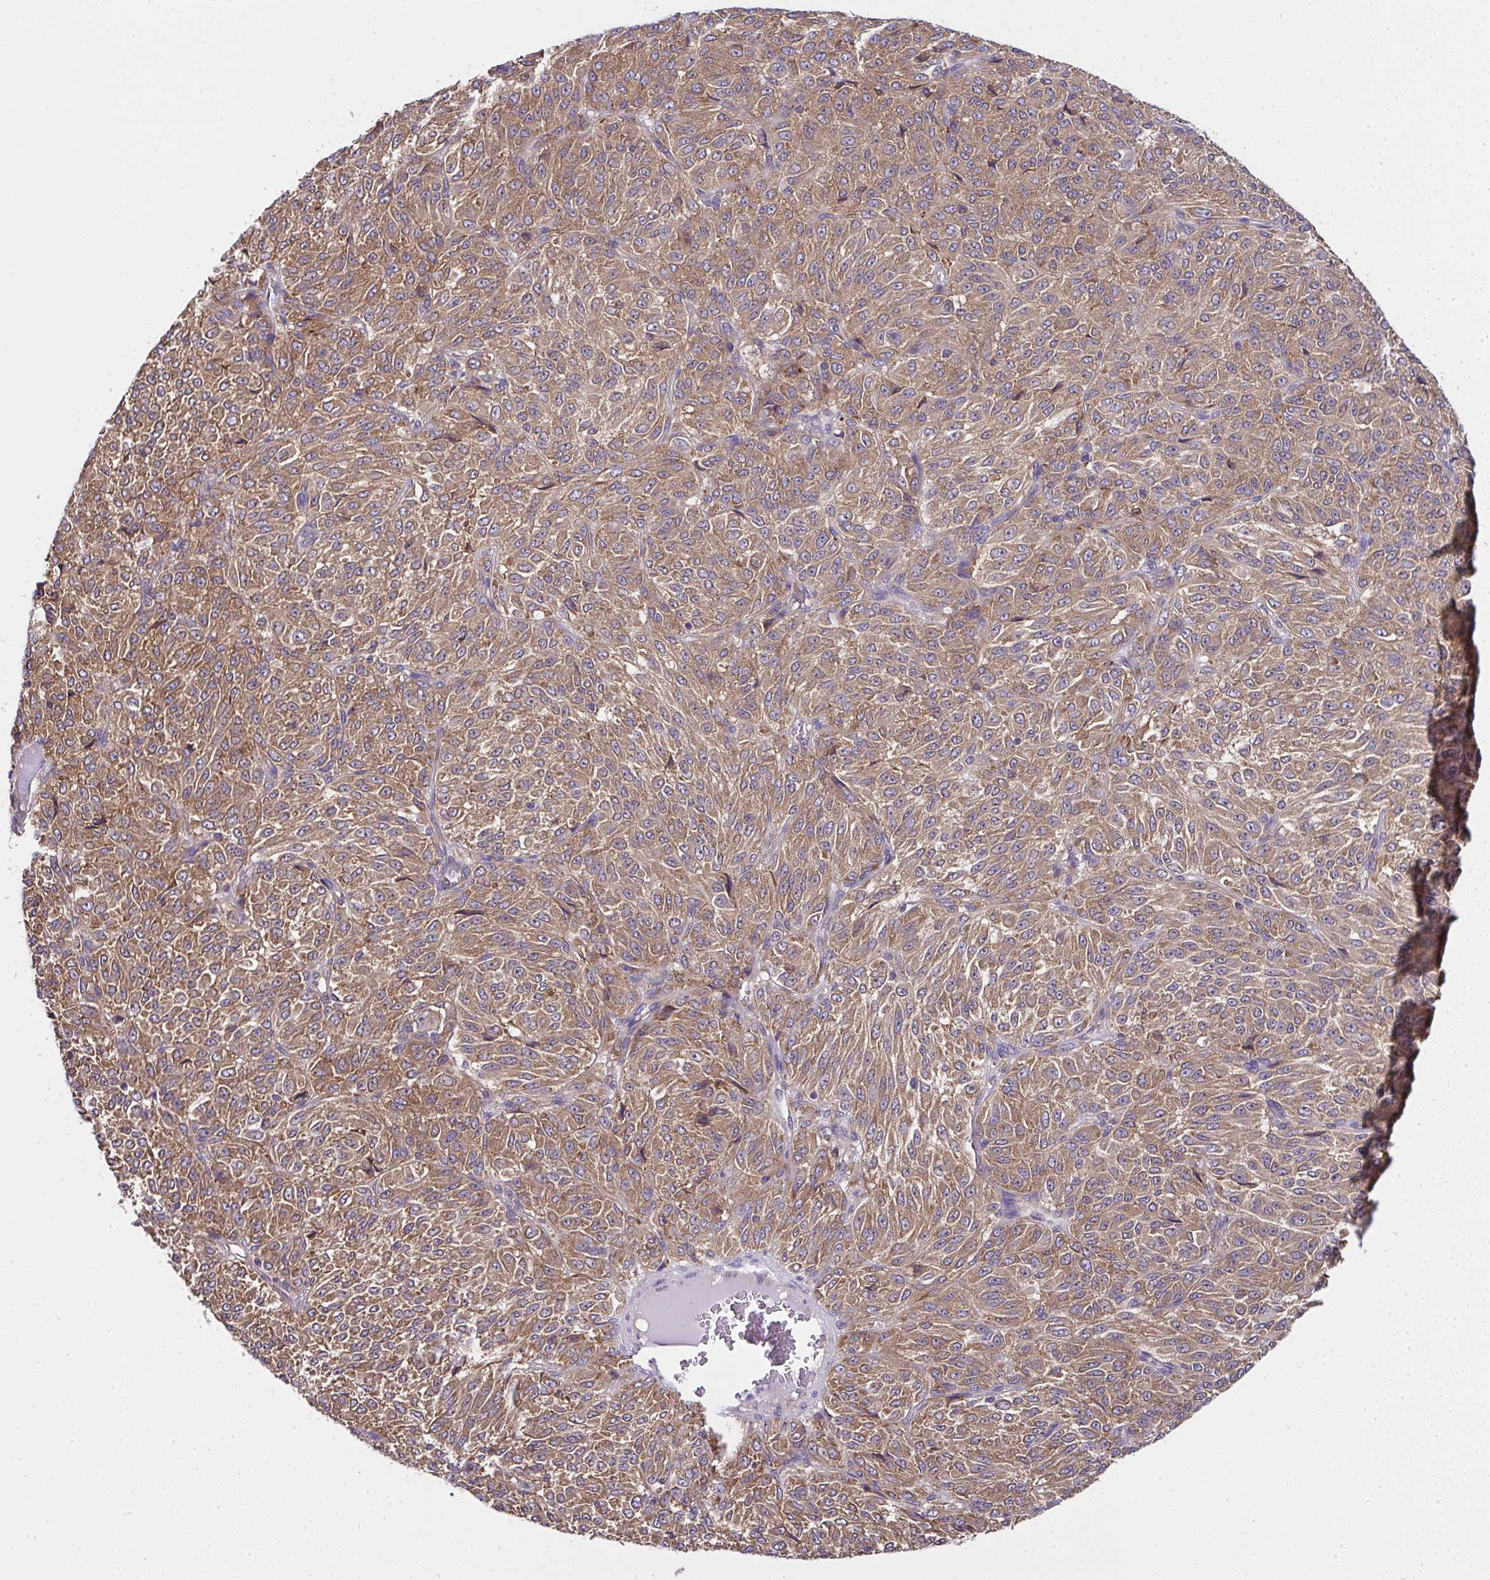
{"staining": {"intensity": "moderate", "quantity": ">75%", "location": "cytoplasmic/membranous"}, "tissue": "melanoma", "cell_type": "Tumor cells", "image_type": "cancer", "snomed": [{"axis": "morphology", "description": "Malignant melanoma, Metastatic site"}, {"axis": "topography", "description": "Brain"}], "caption": "Protein staining by immunohistochemistry (IHC) displays moderate cytoplasmic/membranous positivity in about >75% of tumor cells in malignant melanoma (metastatic site).", "gene": "RPS7", "patient": {"sex": "female", "age": 56}}